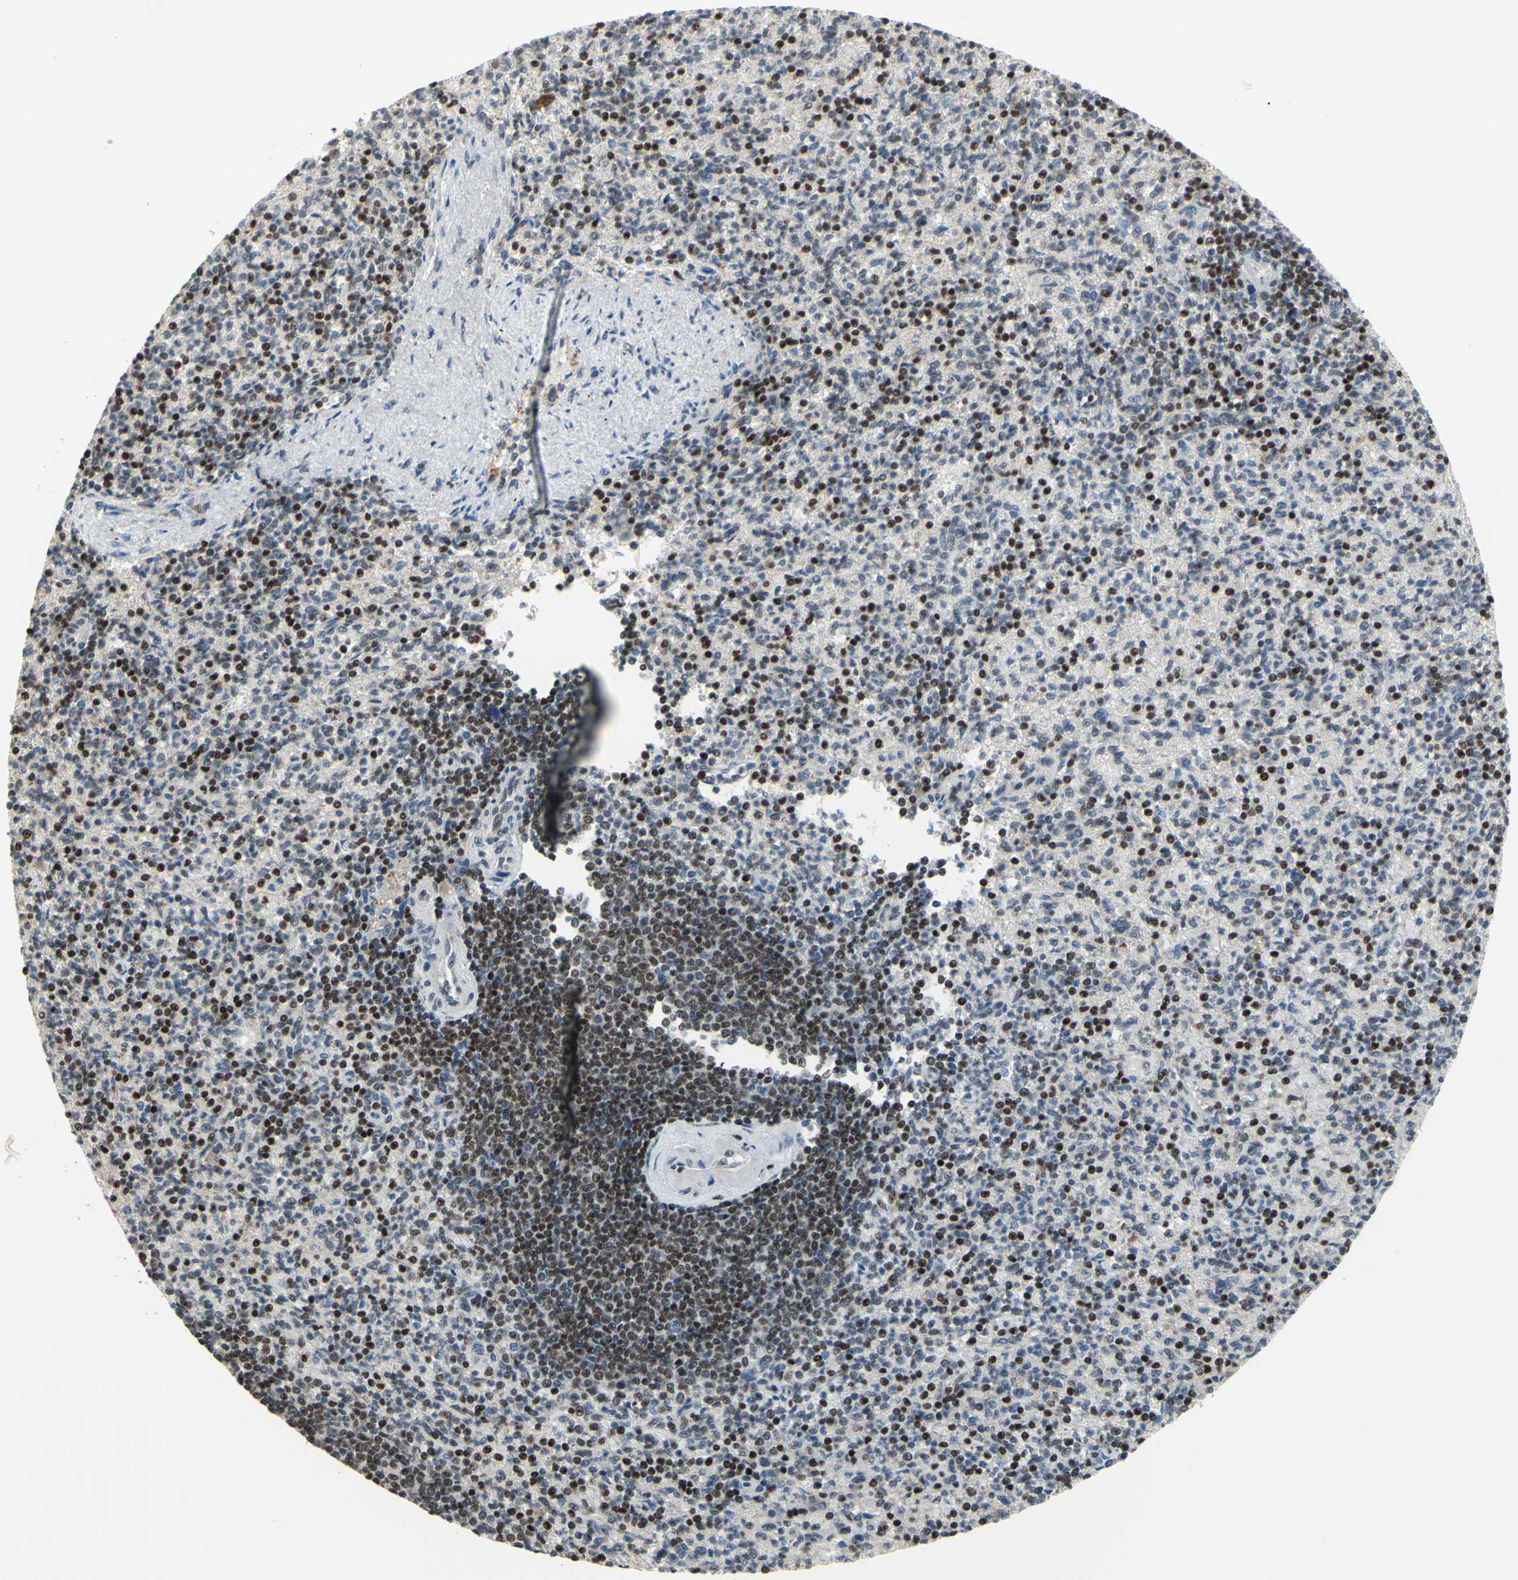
{"staining": {"intensity": "strong", "quantity": "<25%", "location": "nuclear"}, "tissue": "spleen", "cell_type": "Cells in red pulp", "image_type": "normal", "snomed": [{"axis": "morphology", "description": "Normal tissue, NOS"}, {"axis": "topography", "description": "Spleen"}], "caption": "Brown immunohistochemical staining in benign human spleen displays strong nuclear expression in approximately <25% of cells in red pulp.", "gene": "SP4", "patient": {"sex": "female", "age": 74}}